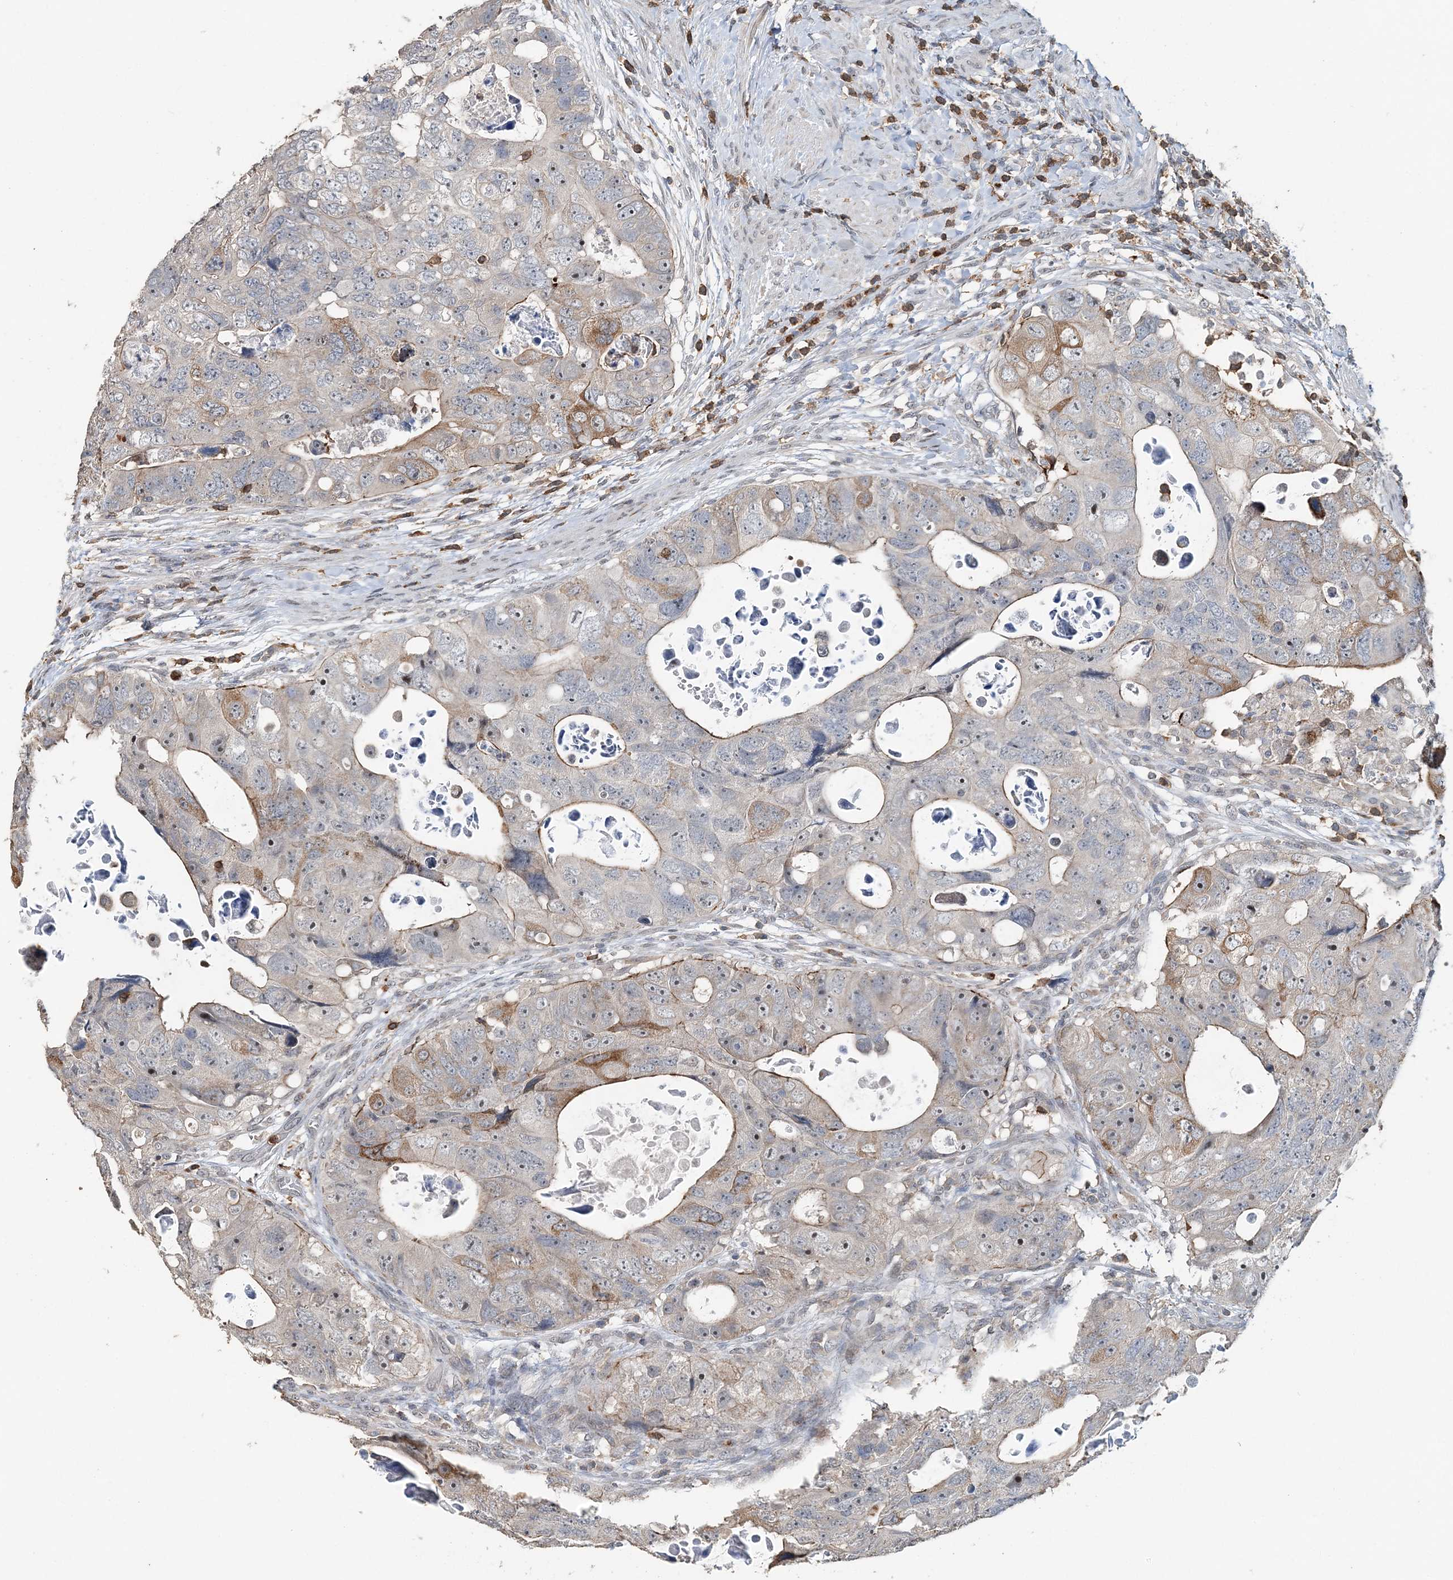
{"staining": {"intensity": "moderate", "quantity": "<25%", "location": "cytoplasmic/membranous"}, "tissue": "colorectal cancer", "cell_type": "Tumor cells", "image_type": "cancer", "snomed": [{"axis": "morphology", "description": "Adenocarcinoma, NOS"}, {"axis": "topography", "description": "Rectum"}], "caption": "Immunohistochemistry (DAB (3,3'-diaminobenzidine)) staining of human colorectal cancer (adenocarcinoma) reveals moderate cytoplasmic/membranous protein expression in approximately <25% of tumor cells.", "gene": "FAM110A", "patient": {"sex": "male", "age": 59}}